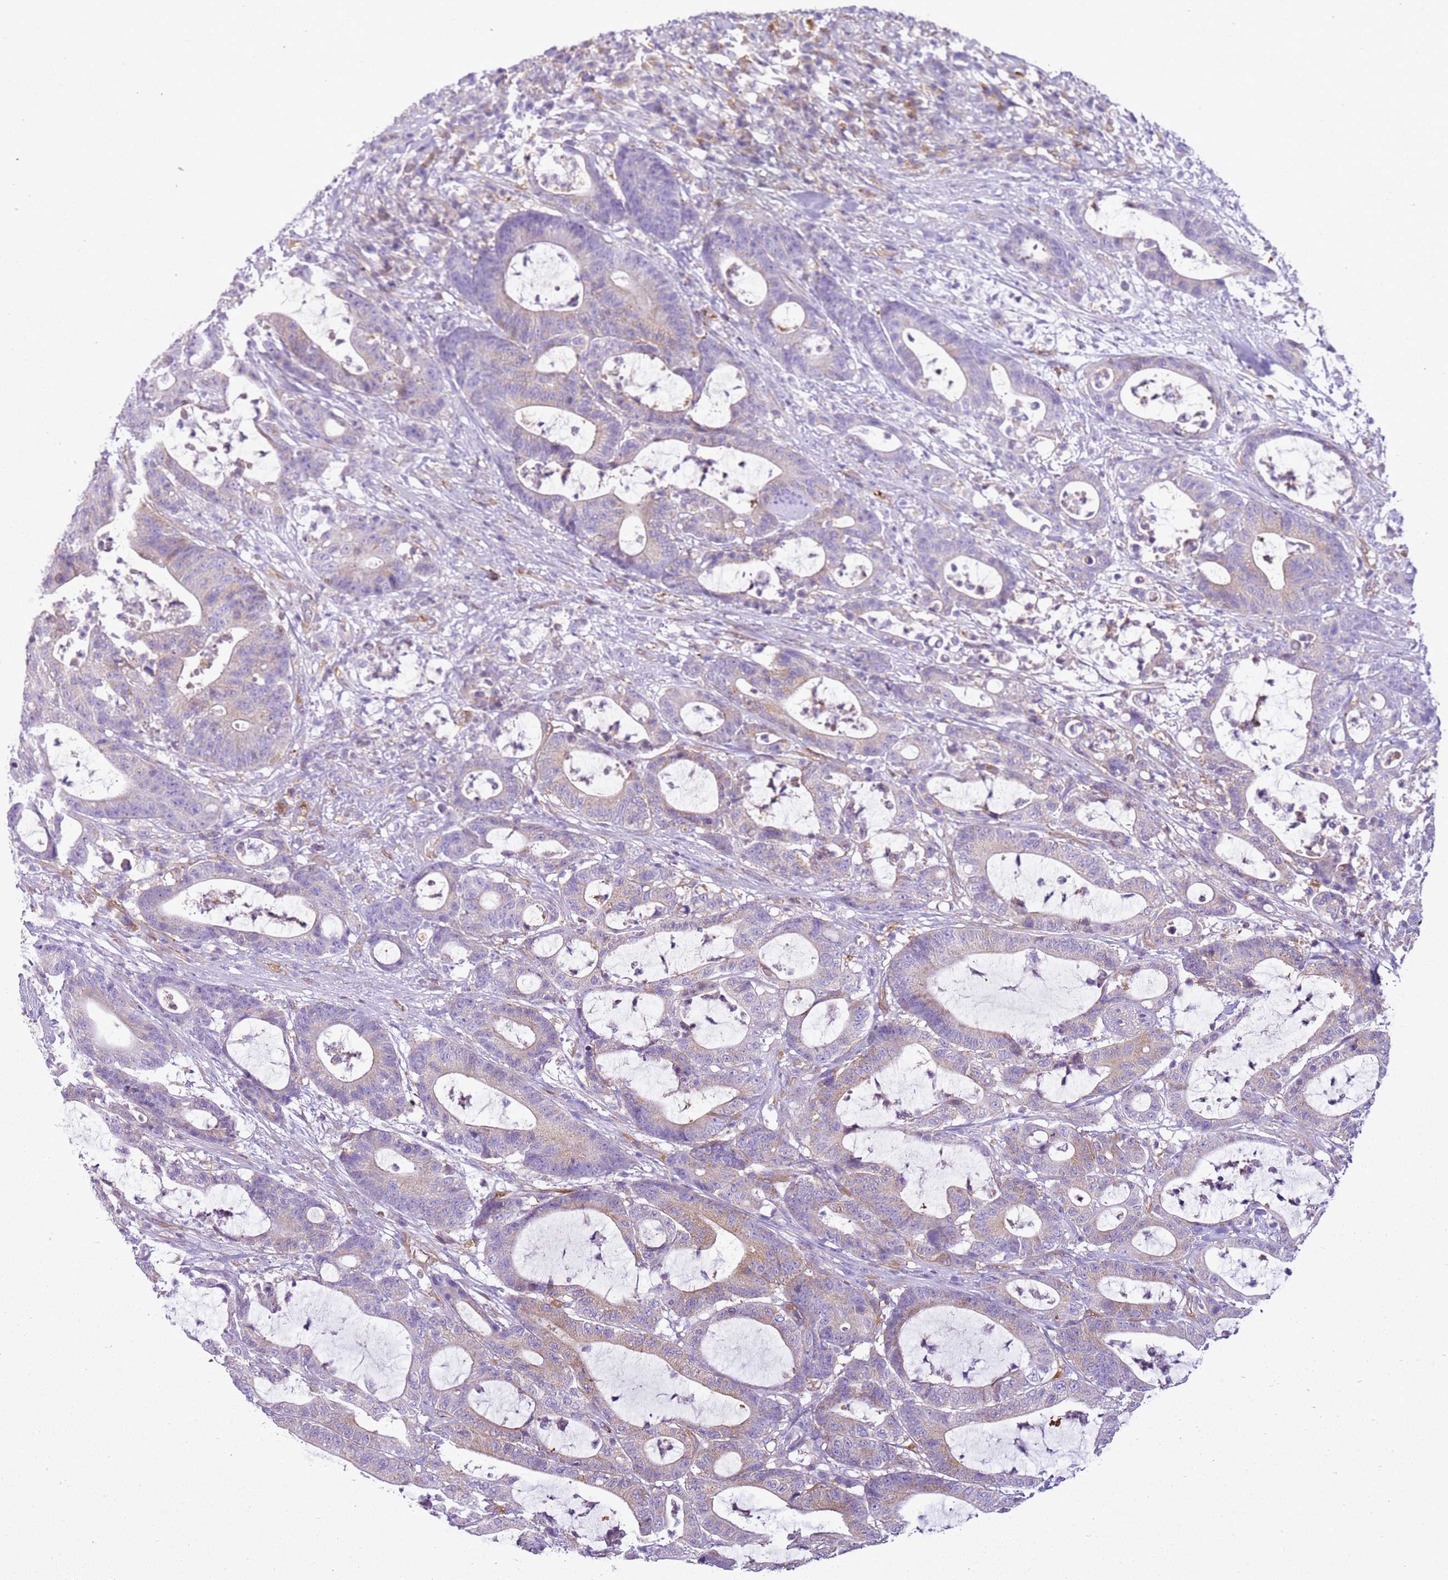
{"staining": {"intensity": "moderate", "quantity": "<25%", "location": "cytoplasmic/membranous"}, "tissue": "colorectal cancer", "cell_type": "Tumor cells", "image_type": "cancer", "snomed": [{"axis": "morphology", "description": "Adenocarcinoma, NOS"}, {"axis": "topography", "description": "Colon"}], "caption": "Tumor cells demonstrate moderate cytoplasmic/membranous staining in approximately <25% of cells in colorectal adenocarcinoma.", "gene": "SNX21", "patient": {"sex": "female", "age": 84}}